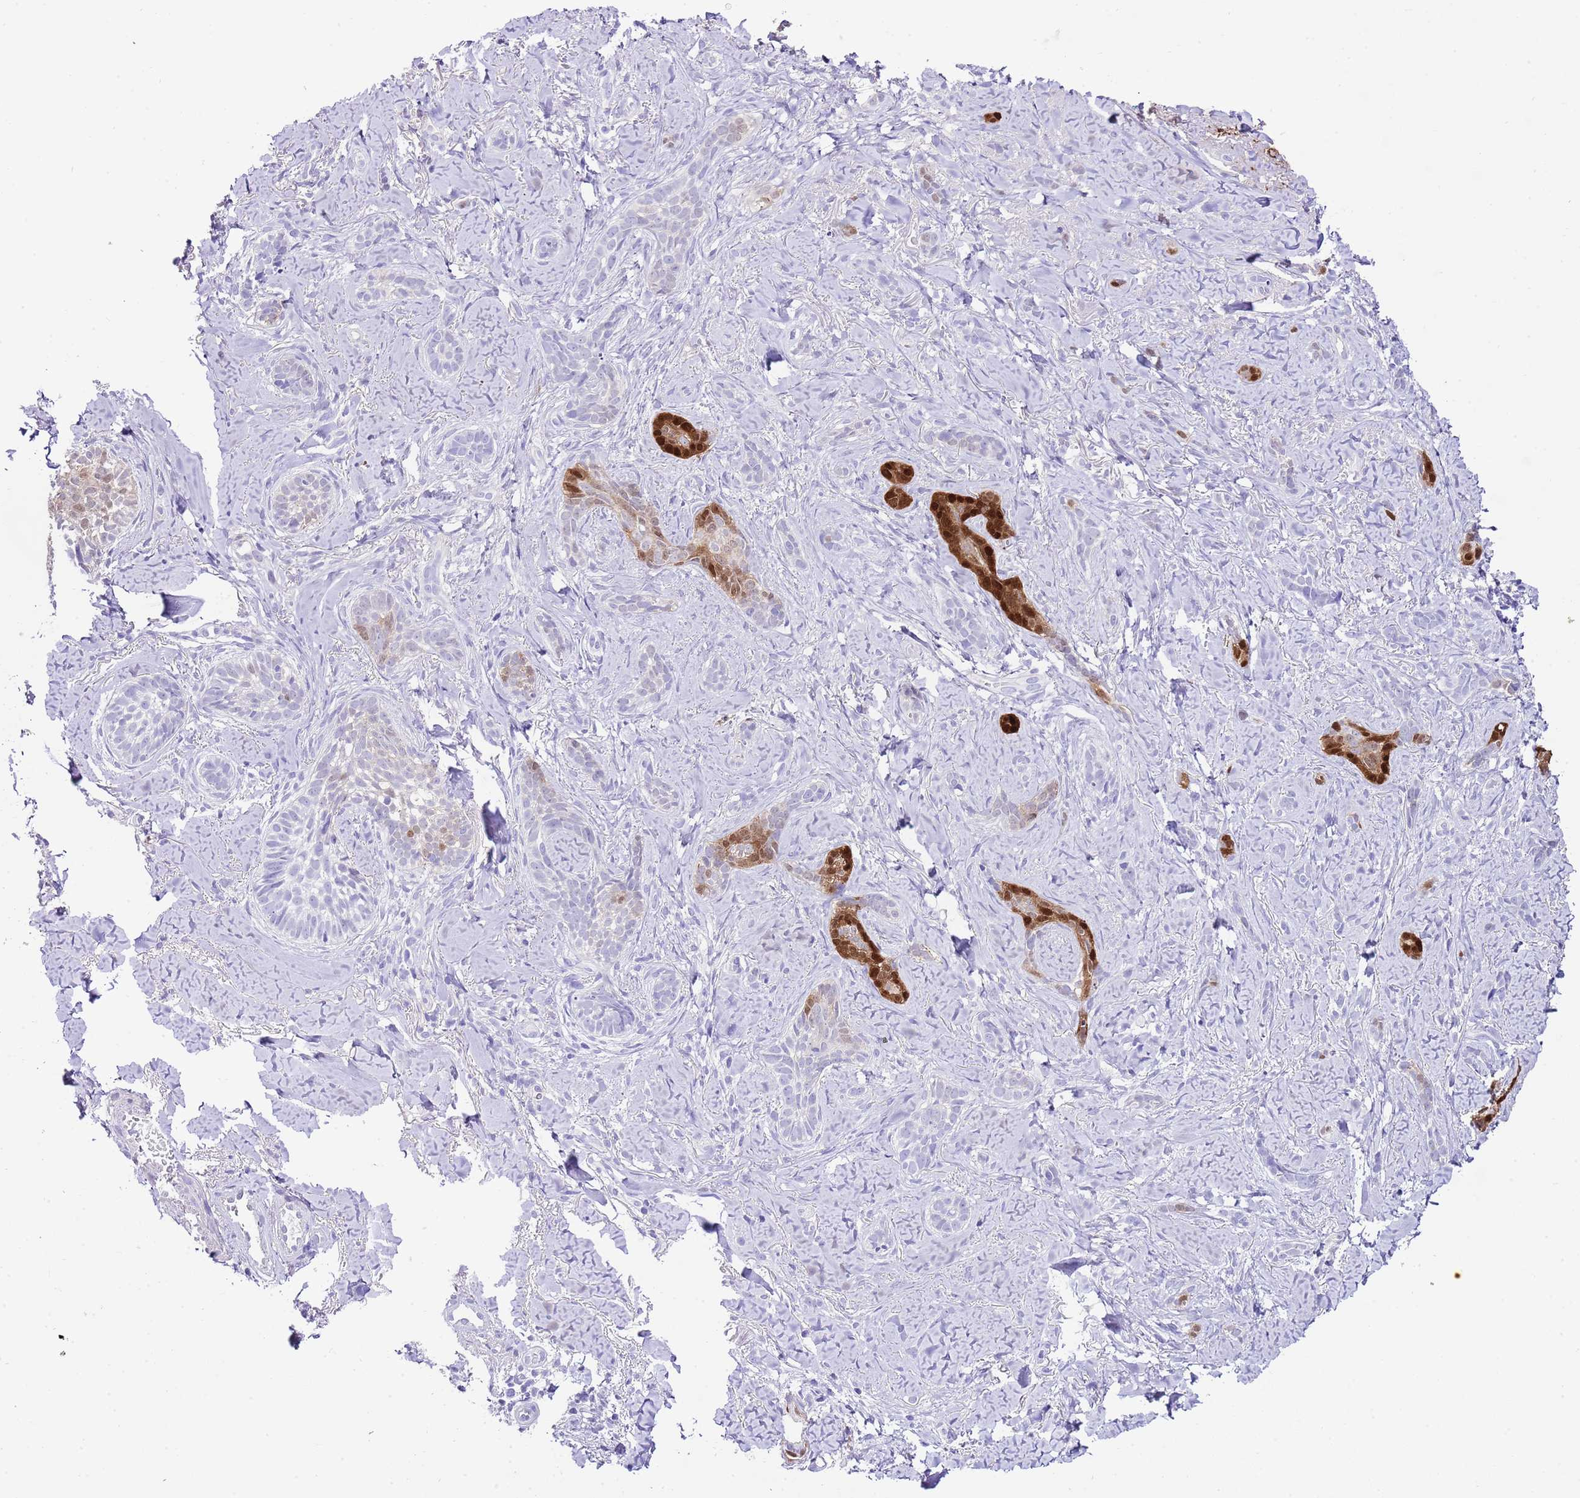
{"staining": {"intensity": "strong", "quantity": "<25%", "location": "cytoplasmic/membranous,nuclear"}, "tissue": "skin cancer", "cell_type": "Tumor cells", "image_type": "cancer", "snomed": [{"axis": "morphology", "description": "Basal cell carcinoma"}, {"axis": "topography", "description": "Skin"}], "caption": "The immunohistochemical stain labels strong cytoplasmic/membranous and nuclear positivity in tumor cells of skin basal cell carcinoma tissue.", "gene": "ALDH3A1", "patient": {"sex": "female", "age": 55}}